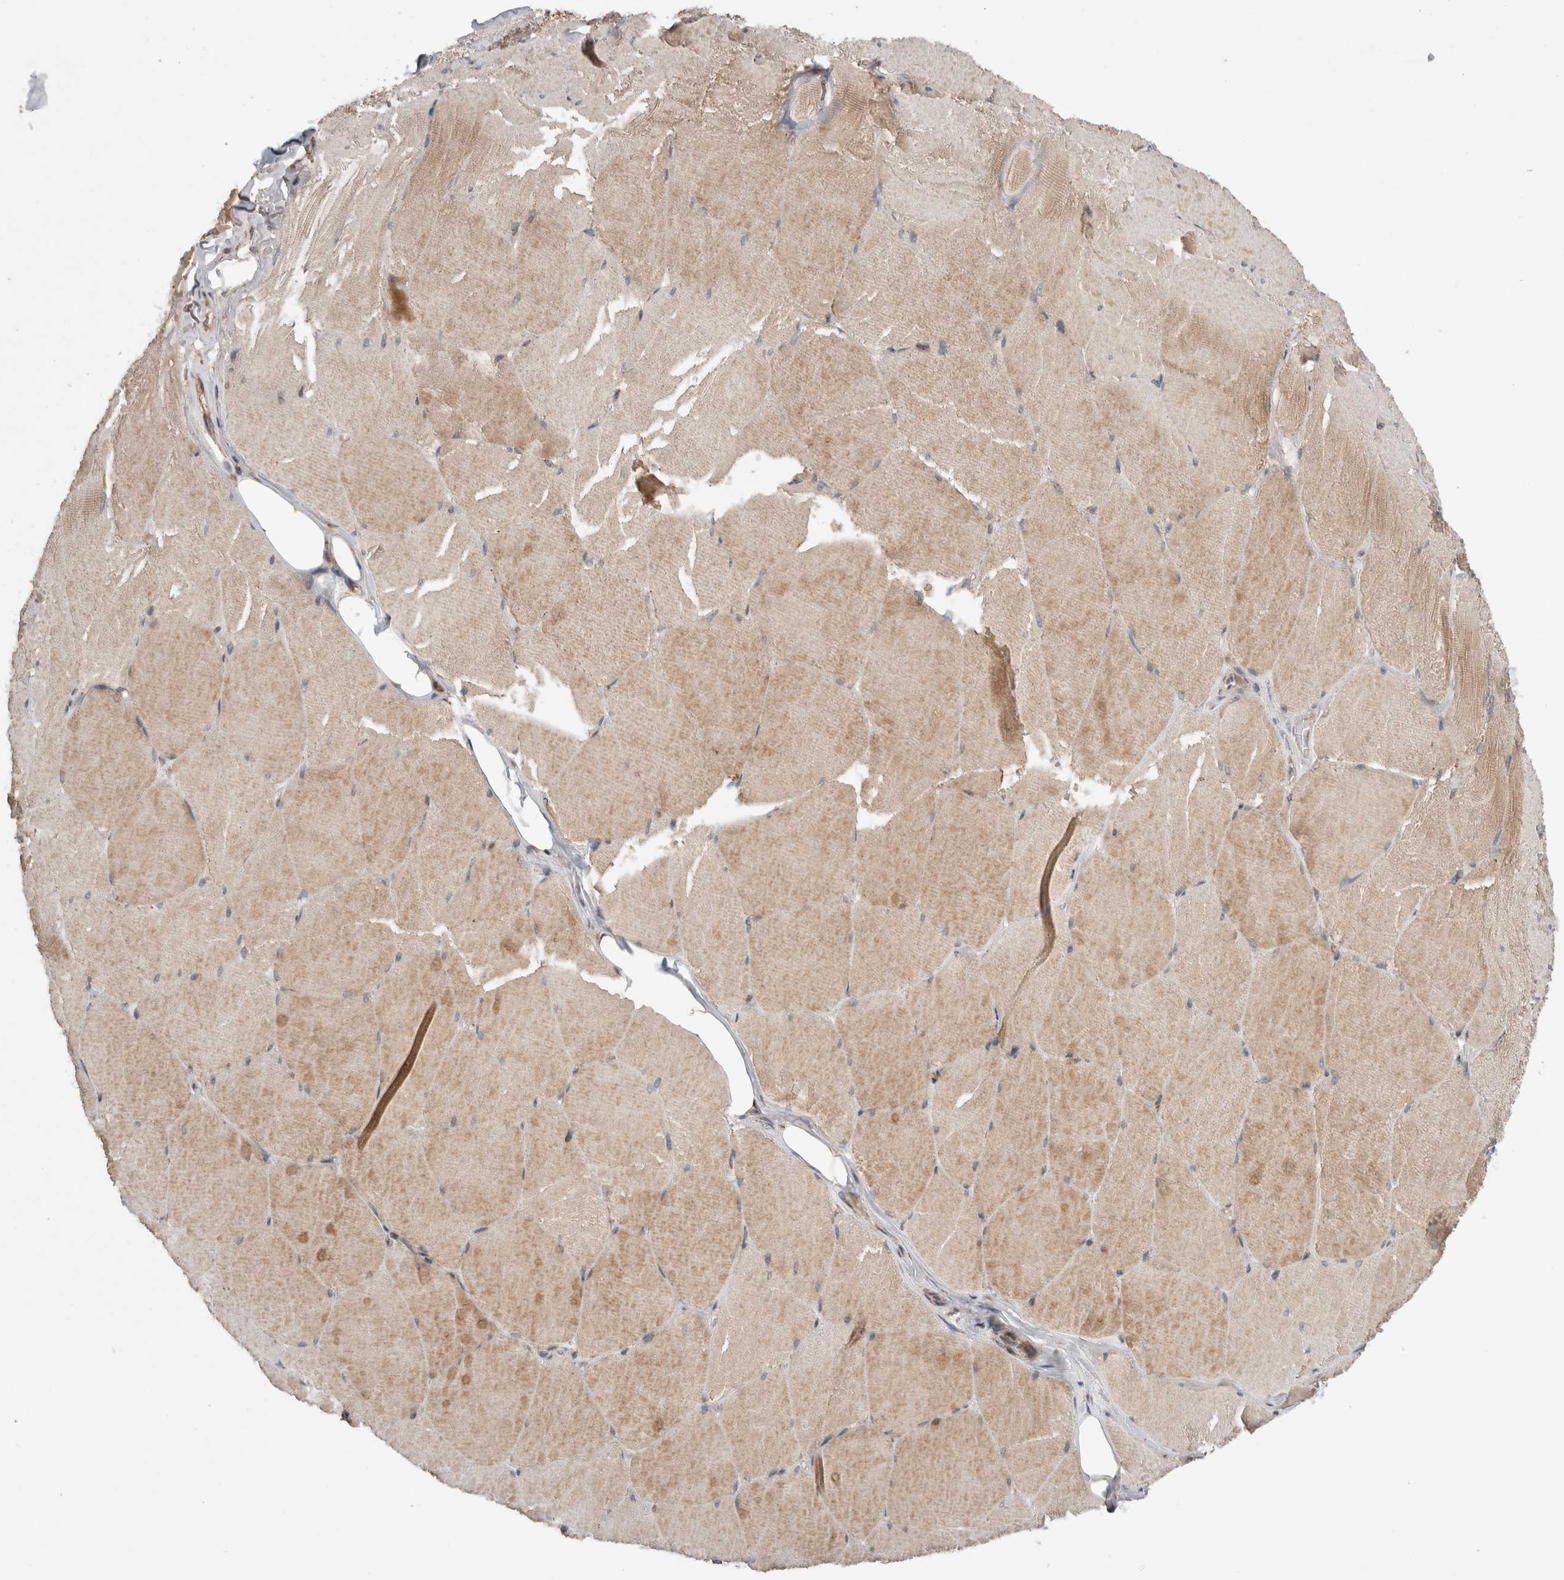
{"staining": {"intensity": "moderate", "quantity": ">75%", "location": "cytoplasmic/membranous"}, "tissue": "skeletal muscle", "cell_type": "Myocytes", "image_type": "normal", "snomed": [{"axis": "morphology", "description": "Normal tissue, NOS"}, {"axis": "topography", "description": "Skin"}, {"axis": "topography", "description": "Skeletal muscle"}], "caption": "This histopathology image exhibits IHC staining of benign skeletal muscle, with medium moderate cytoplasmic/membranous positivity in about >75% of myocytes.", "gene": "KIF21B", "patient": {"sex": "male", "age": 83}}